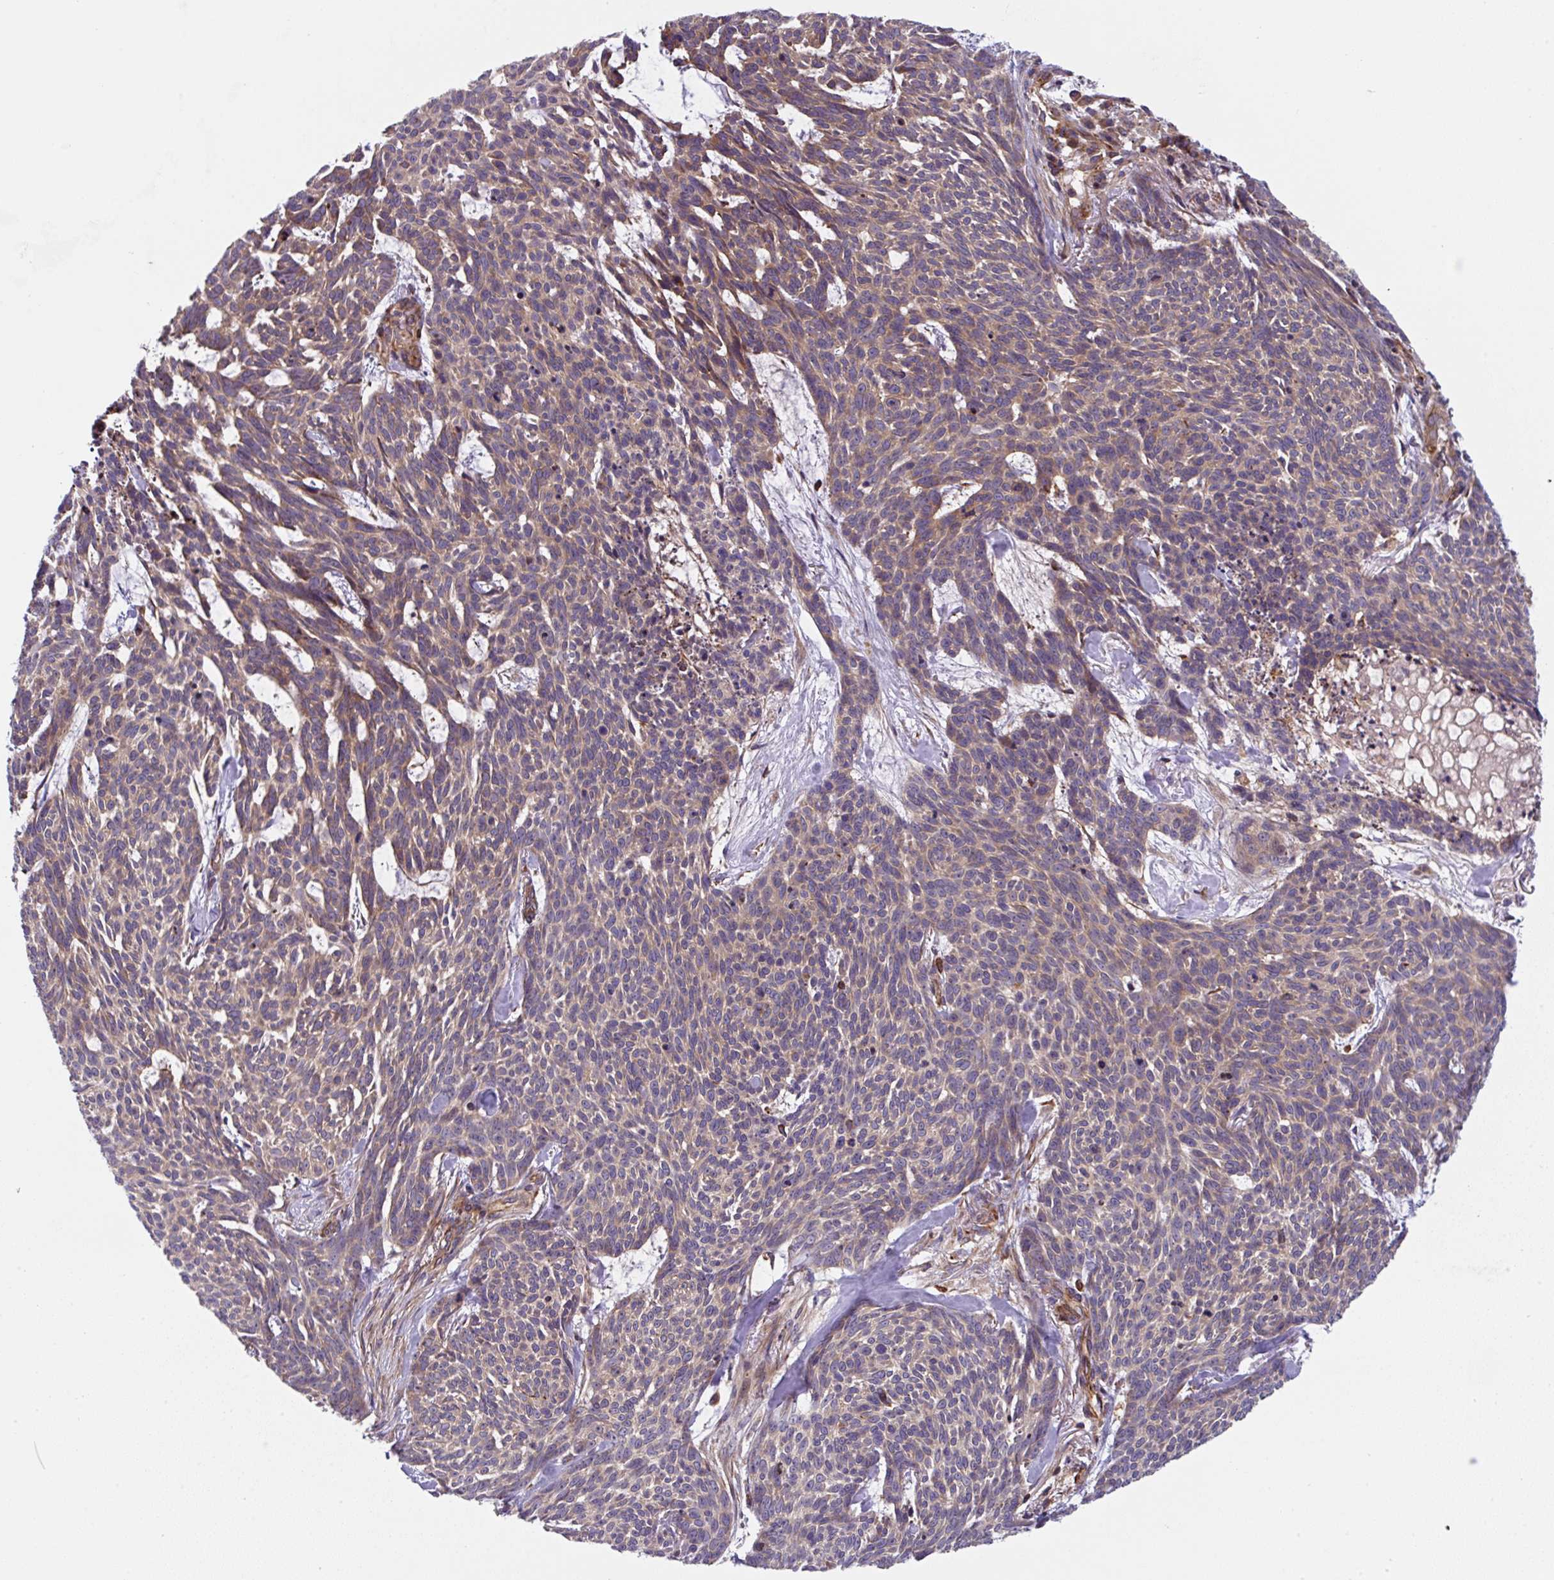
{"staining": {"intensity": "weak", "quantity": "25%-75%", "location": "cytoplasmic/membranous"}, "tissue": "skin cancer", "cell_type": "Tumor cells", "image_type": "cancer", "snomed": [{"axis": "morphology", "description": "Basal cell carcinoma"}, {"axis": "topography", "description": "Skin"}], "caption": "Immunohistochemistry (IHC) of skin cancer reveals low levels of weak cytoplasmic/membranous positivity in about 25%-75% of tumor cells.", "gene": "APOBEC3D", "patient": {"sex": "female", "age": 93}}